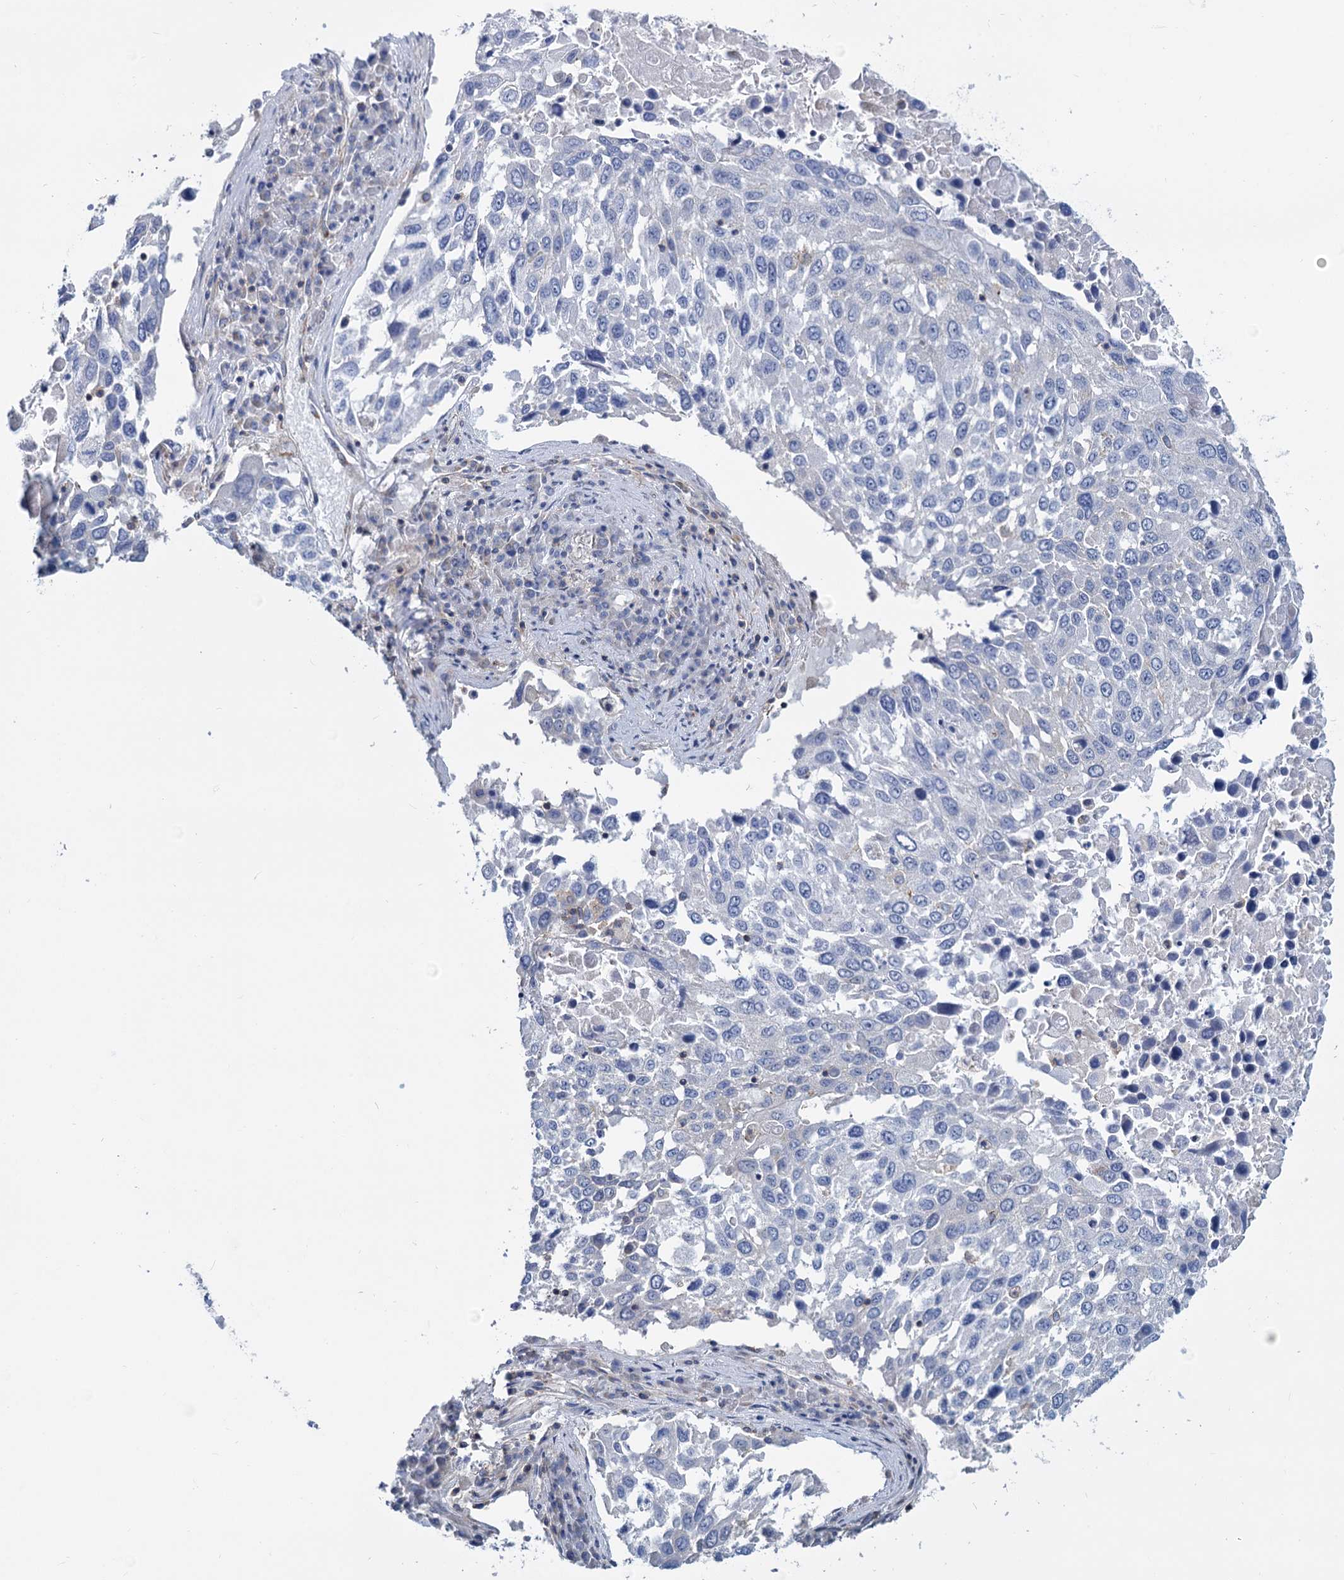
{"staining": {"intensity": "negative", "quantity": "none", "location": "none"}, "tissue": "lung cancer", "cell_type": "Tumor cells", "image_type": "cancer", "snomed": [{"axis": "morphology", "description": "Squamous cell carcinoma, NOS"}, {"axis": "topography", "description": "Lung"}], "caption": "This is an immunohistochemistry micrograph of lung cancer. There is no staining in tumor cells.", "gene": "LRCH4", "patient": {"sex": "male", "age": 65}}